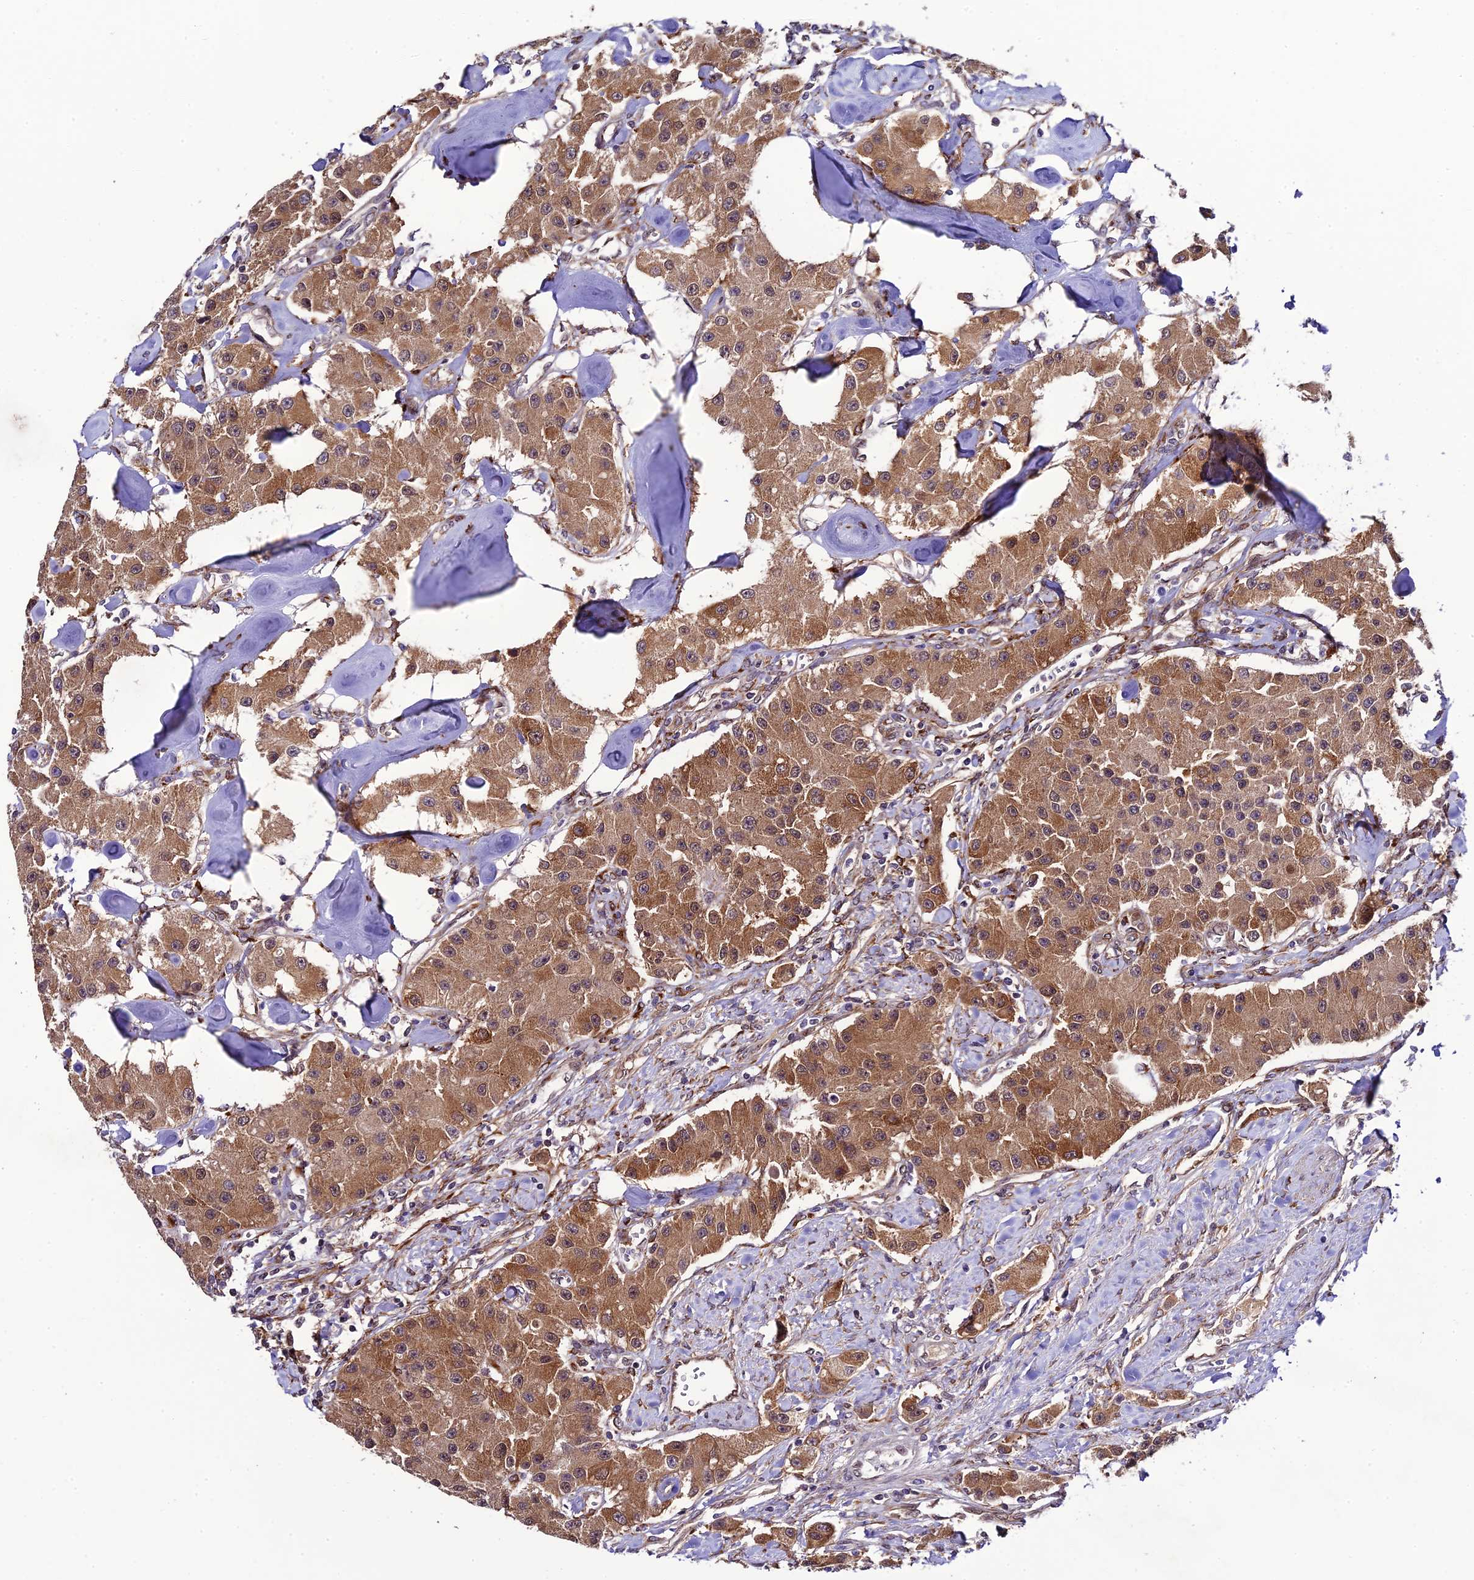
{"staining": {"intensity": "moderate", "quantity": ">75%", "location": "cytoplasmic/membranous"}, "tissue": "carcinoid", "cell_type": "Tumor cells", "image_type": "cancer", "snomed": [{"axis": "morphology", "description": "Carcinoid, malignant, NOS"}, {"axis": "topography", "description": "Pancreas"}], "caption": "Tumor cells demonstrate medium levels of moderate cytoplasmic/membranous expression in approximately >75% of cells in human carcinoid.", "gene": "P3H3", "patient": {"sex": "male", "age": 41}}